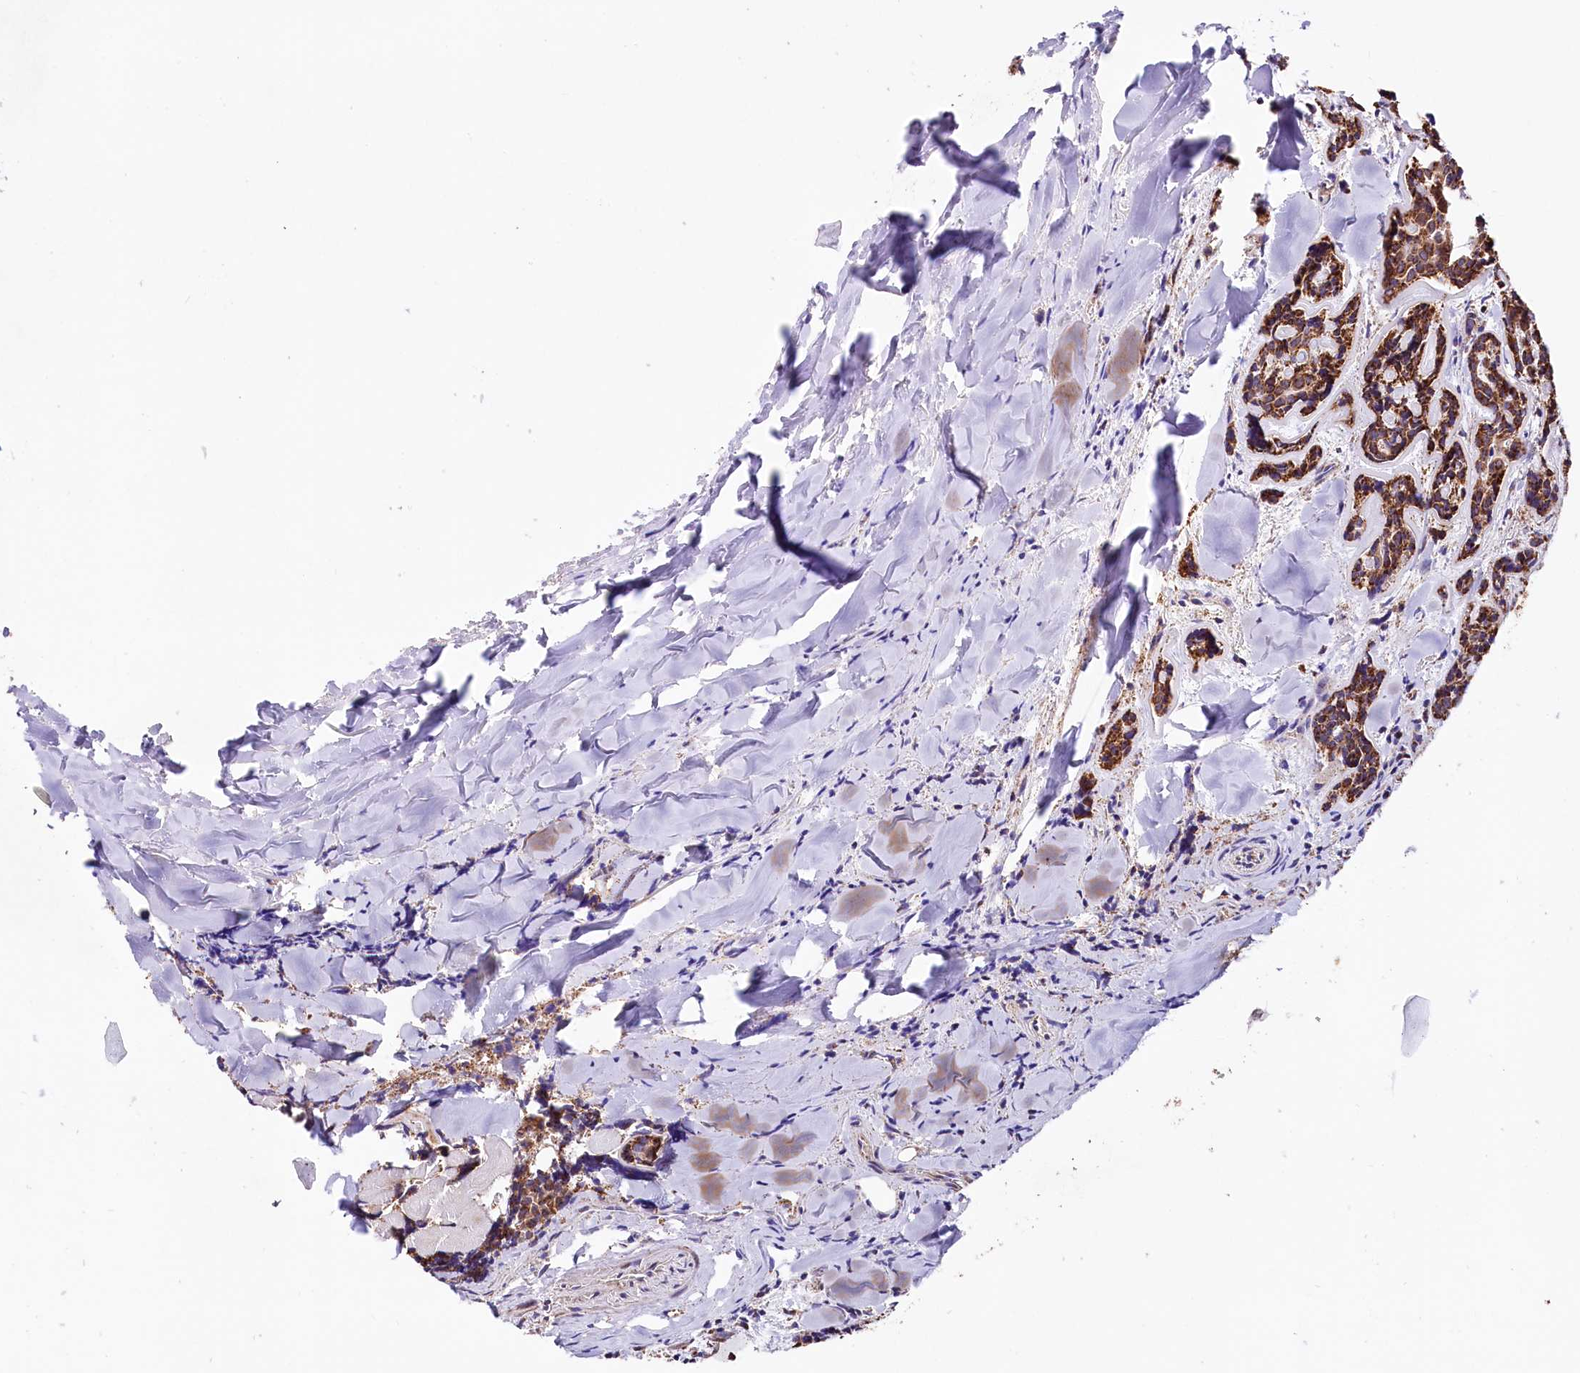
{"staining": {"intensity": "strong", "quantity": ">75%", "location": "cytoplasmic/membranous"}, "tissue": "head and neck cancer", "cell_type": "Tumor cells", "image_type": "cancer", "snomed": [{"axis": "morphology", "description": "Adenocarcinoma, NOS"}, {"axis": "topography", "description": "Salivary gland"}, {"axis": "topography", "description": "Head-Neck"}], "caption": "Head and neck adenocarcinoma stained with a protein marker reveals strong staining in tumor cells.", "gene": "APLP2", "patient": {"sex": "female", "age": 63}}